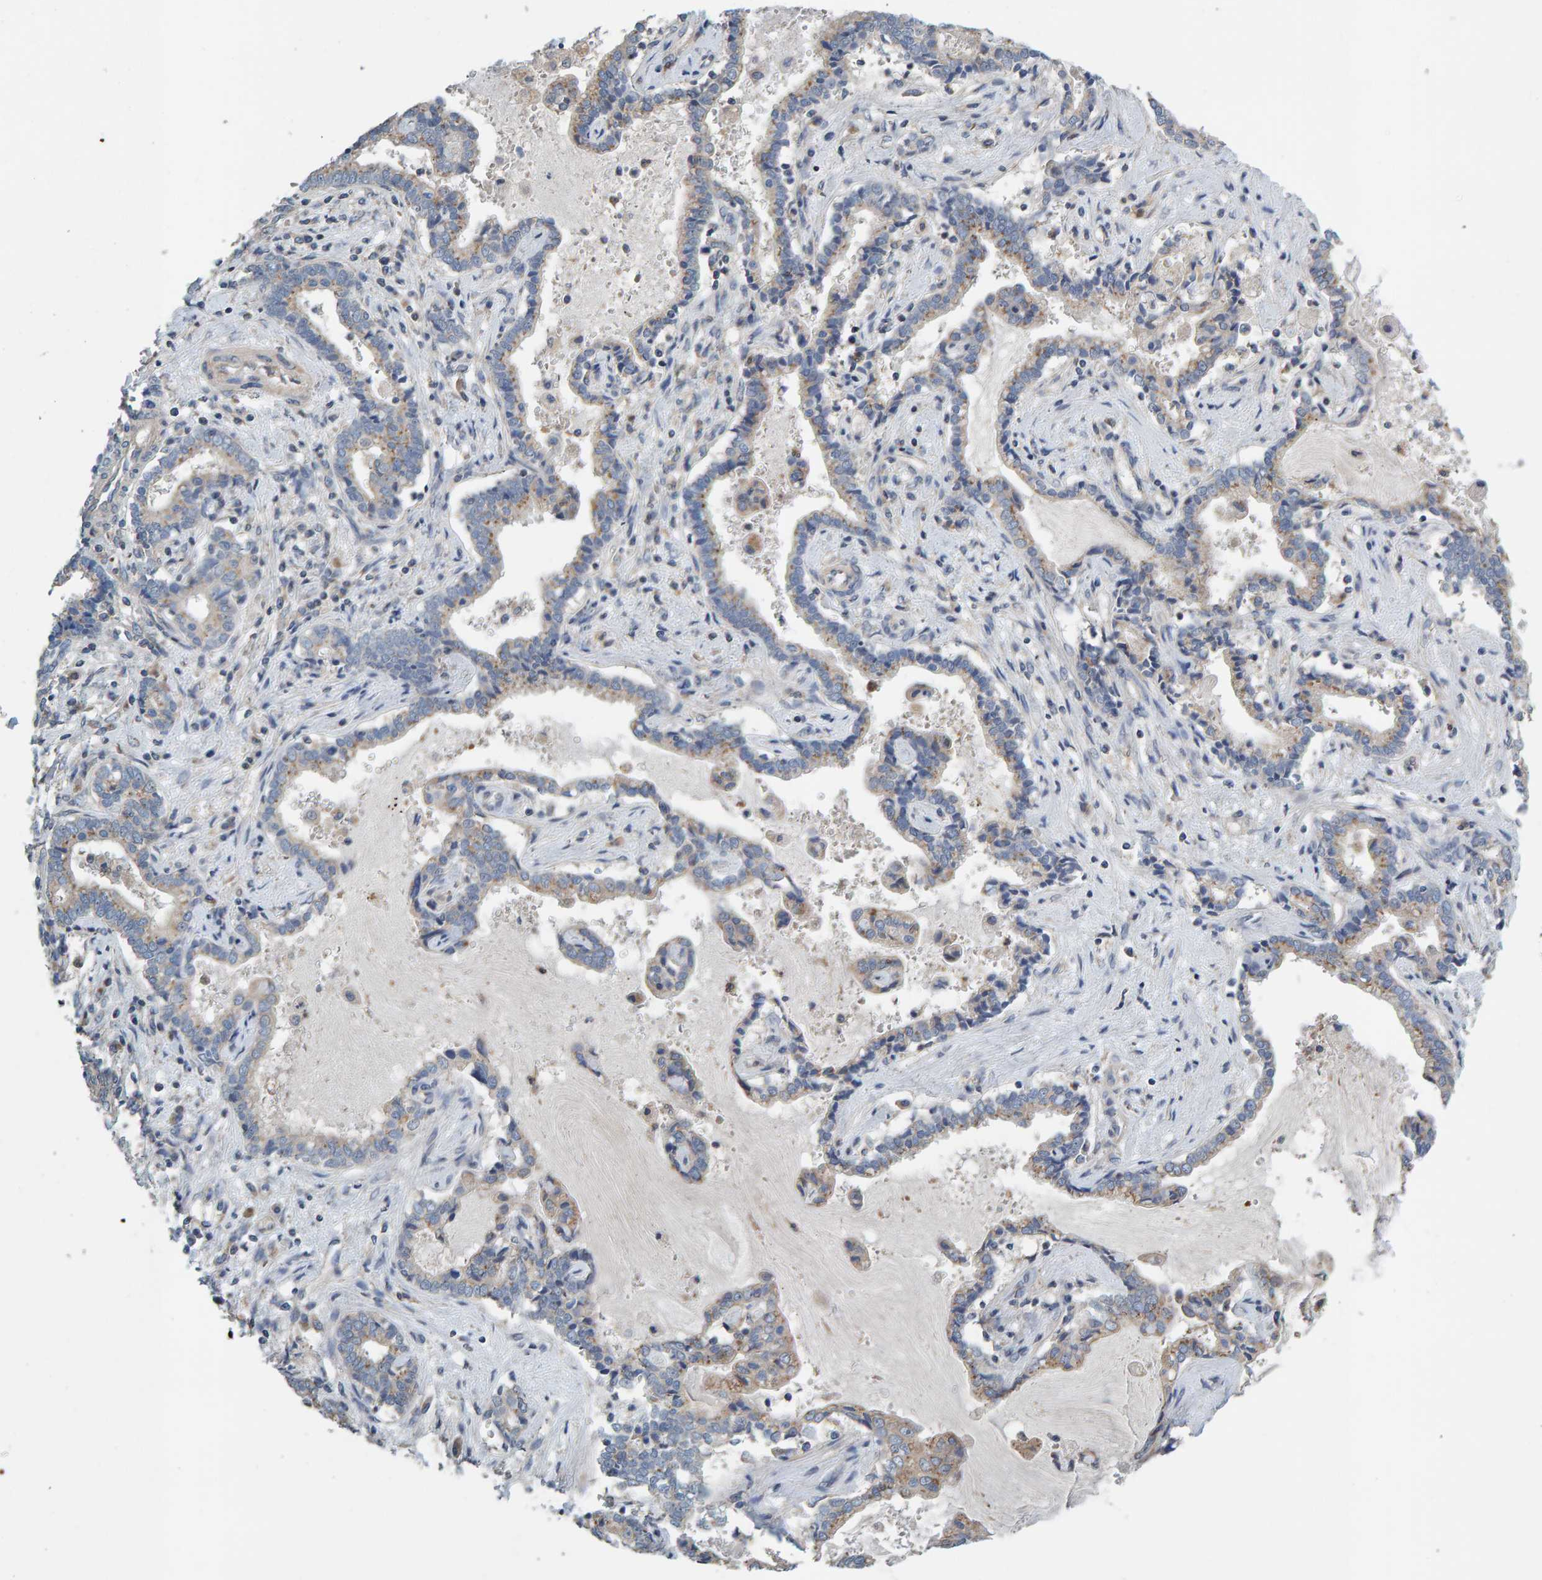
{"staining": {"intensity": "weak", "quantity": "25%-75%", "location": "cytoplasmic/membranous"}, "tissue": "liver cancer", "cell_type": "Tumor cells", "image_type": "cancer", "snomed": [{"axis": "morphology", "description": "Cholangiocarcinoma"}, {"axis": "topography", "description": "Liver"}], "caption": "This image exhibits immunohistochemistry staining of human liver cholangiocarcinoma, with low weak cytoplasmic/membranous staining in approximately 25%-75% of tumor cells.", "gene": "CCM2", "patient": {"sex": "male", "age": 57}}